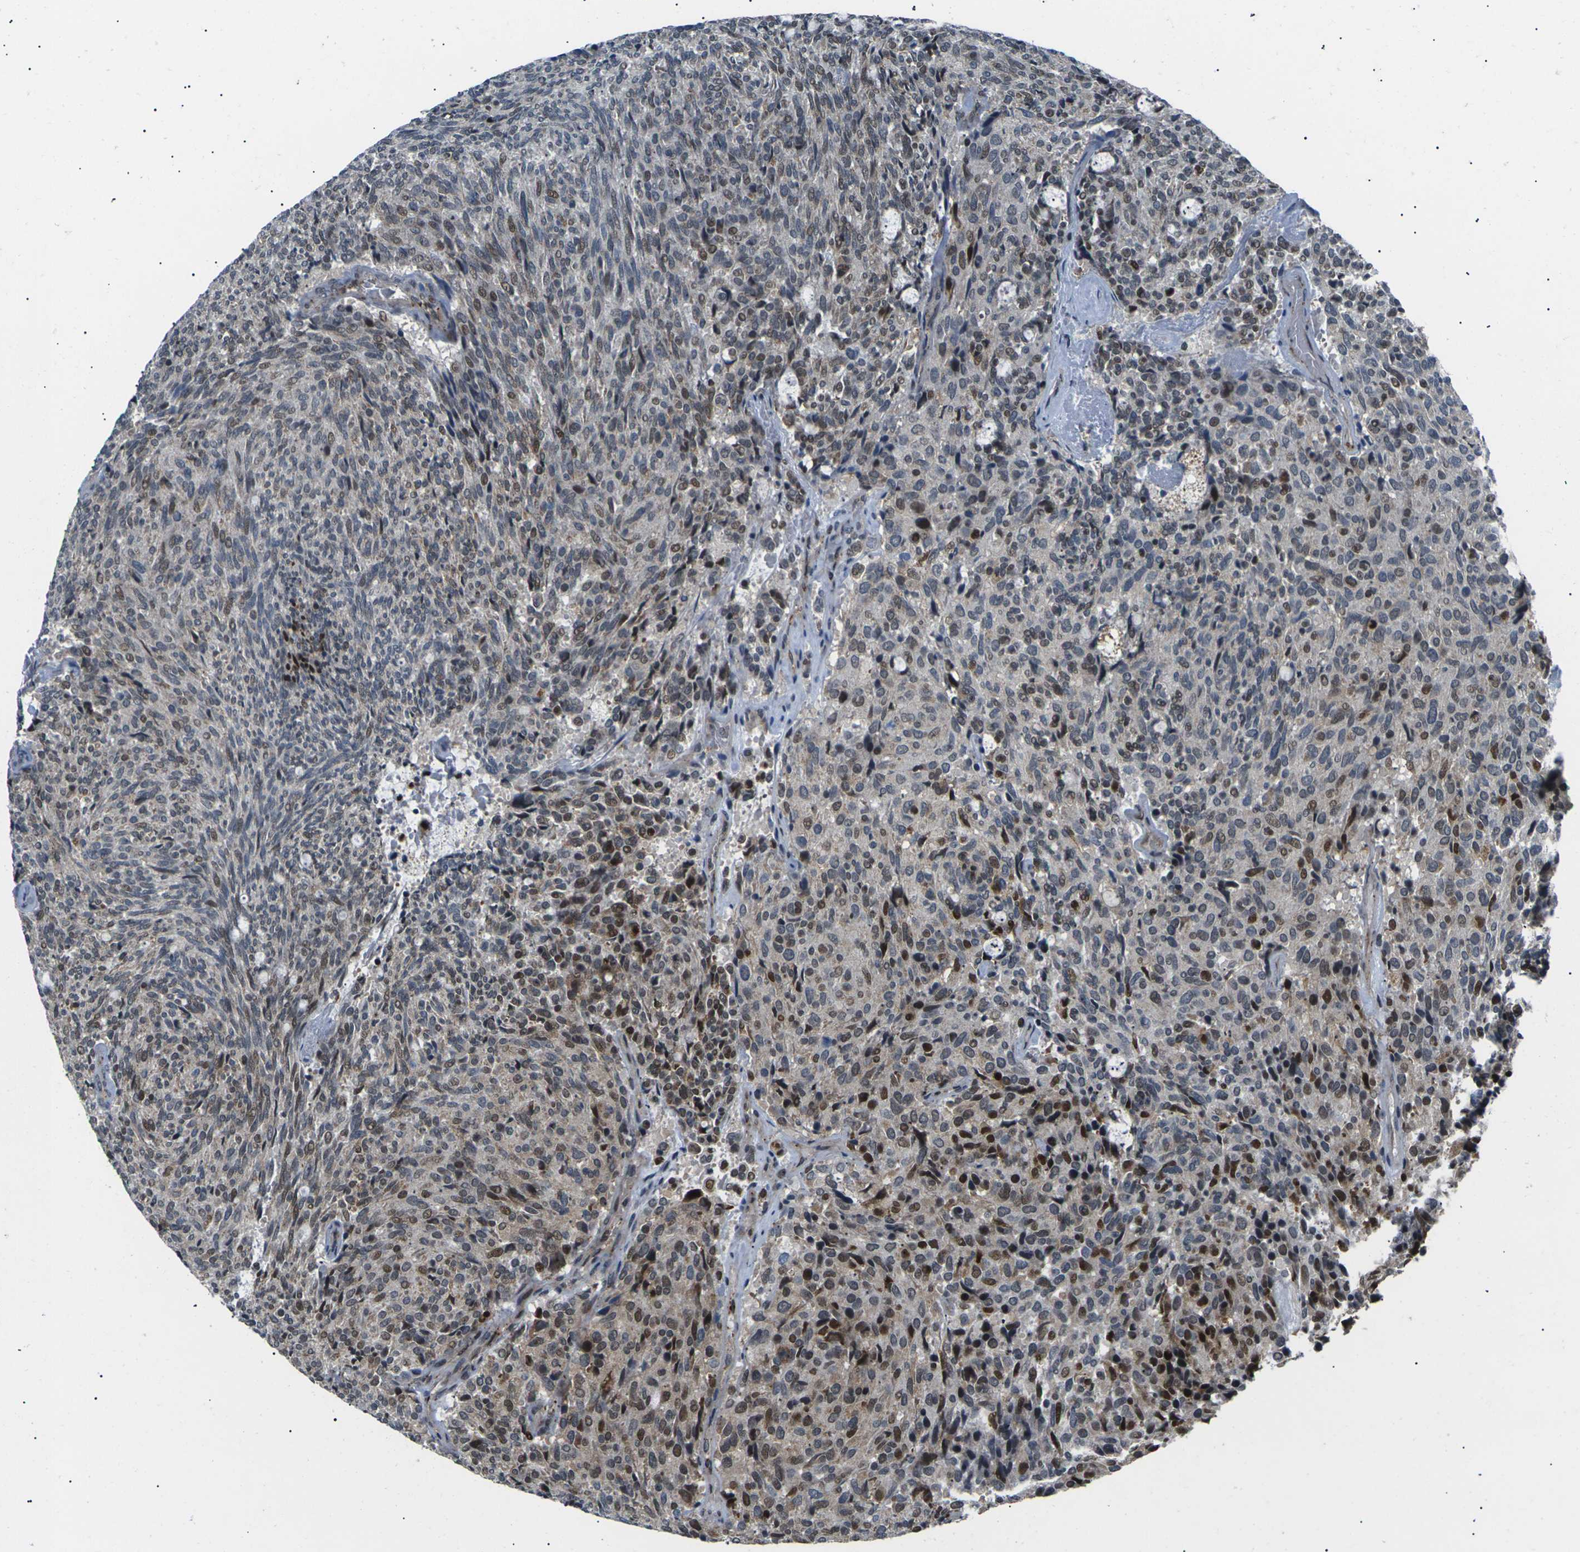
{"staining": {"intensity": "moderate", "quantity": "25%-75%", "location": "nuclear"}, "tissue": "carcinoid", "cell_type": "Tumor cells", "image_type": "cancer", "snomed": [{"axis": "morphology", "description": "Carcinoid, malignant, NOS"}, {"axis": "topography", "description": "Pancreas"}], "caption": "Approximately 25%-75% of tumor cells in malignant carcinoid exhibit moderate nuclear protein expression as visualized by brown immunohistochemical staining.", "gene": "RPS6KA3", "patient": {"sex": "female", "age": 54}}